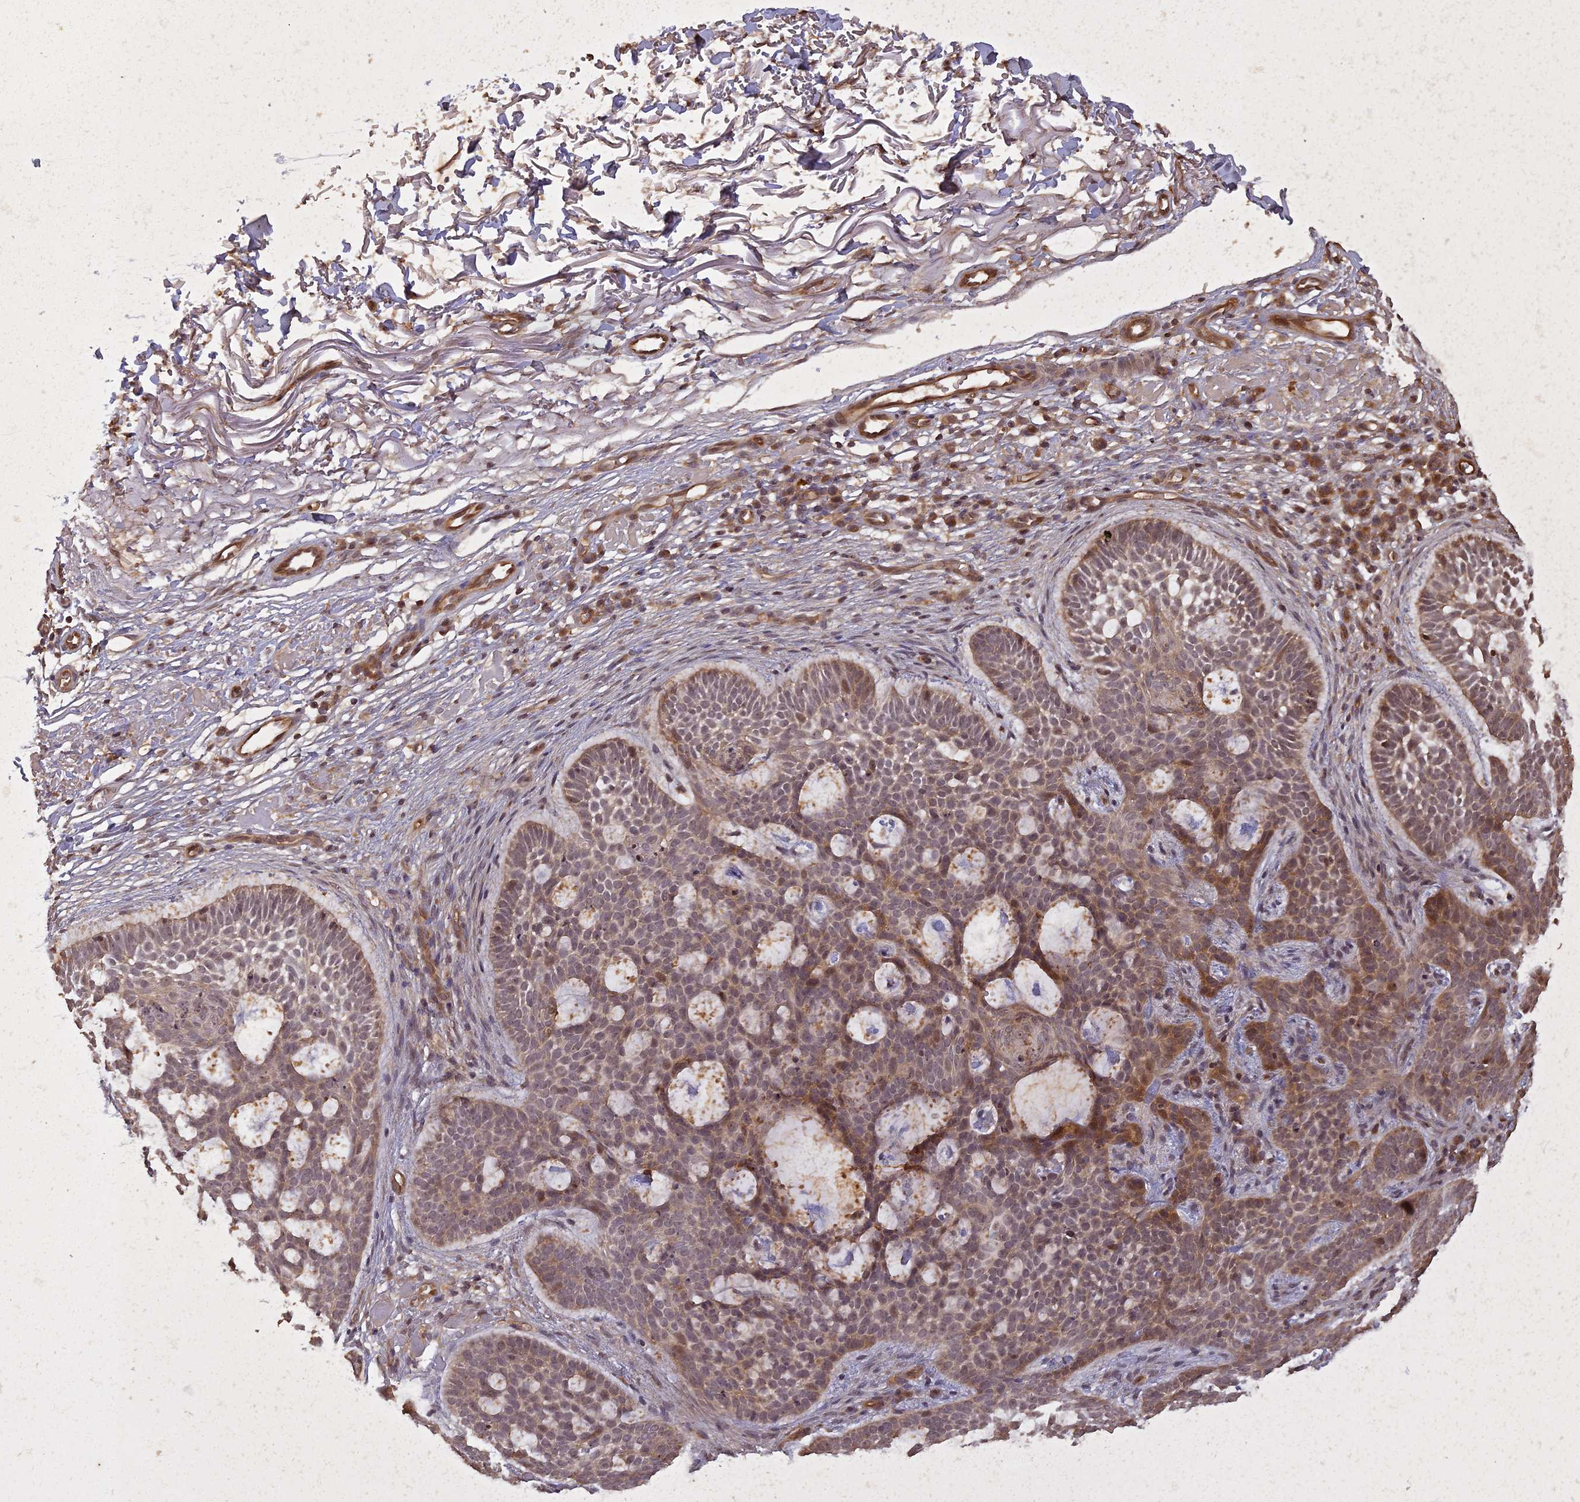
{"staining": {"intensity": "weak", "quantity": ">75%", "location": "cytoplasmic/membranous"}, "tissue": "skin cancer", "cell_type": "Tumor cells", "image_type": "cancer", "snomed": [{"axis": "morphology", "description": "Basal cell carcinoma"}, {"axis": "topography", "description": "Skin"}], "caption": "IHC of human basal cell carcinoma (skin) demonstrates low levels of weak cytoplasmic/membranous positivity in about >75% of tumor cells.", "gene": "LIN37", "patient": {"sex": "male", "age": 85}}